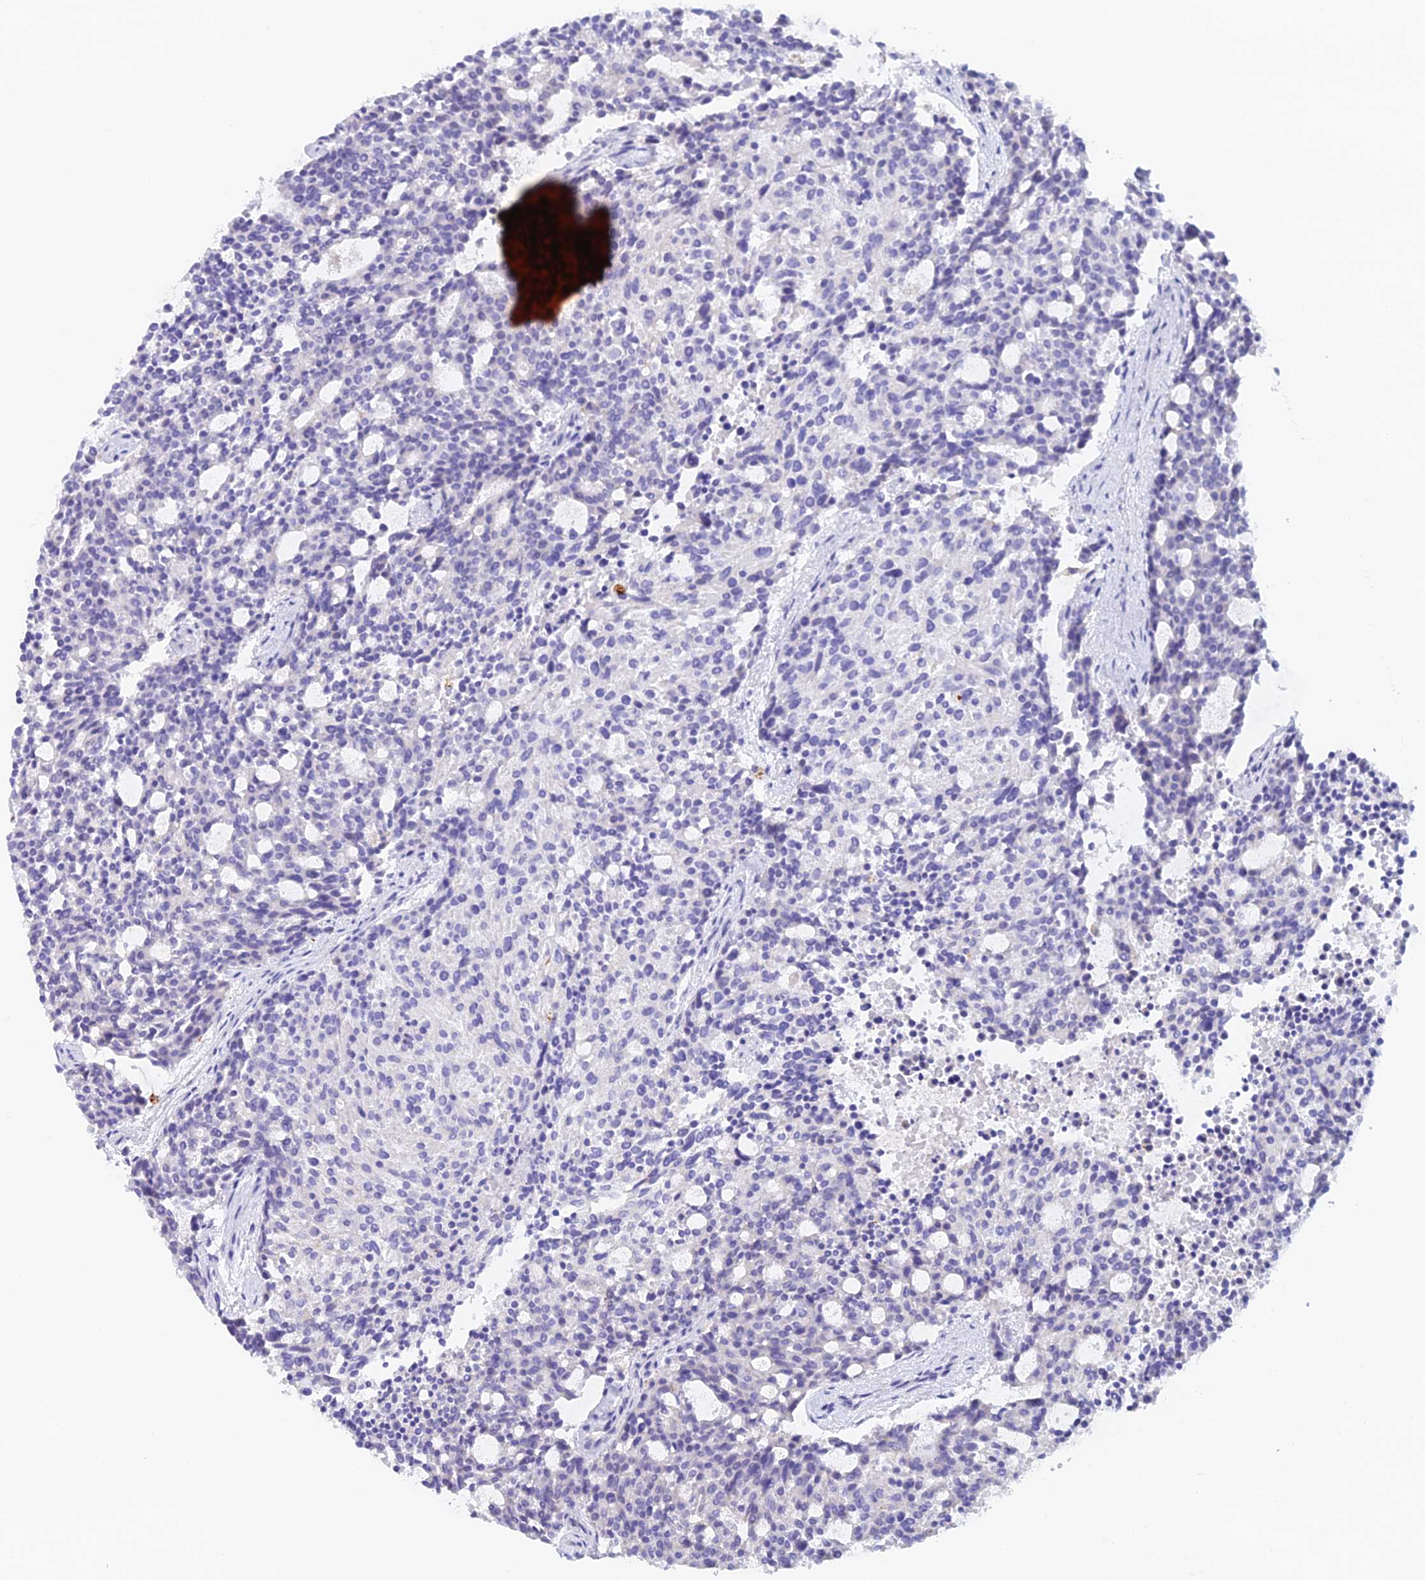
{"staining": {"intensity": "negative", "quantity": "none", "location": "none"}, "tissue": "carcinoid", "cell_type": "Tumor cells", "image_type": "cancer", "snomed": [{"axis": "morphology", "description": "Carcinoid, malignant, NOS"}, {"axis": "topography", "description": "Pancreas"}], "caption": "The micrograph reveals no staining of tumor cells in carcinoid.", "gene": "C12orf29", "patient": {"sex": "female", "age": 54}}